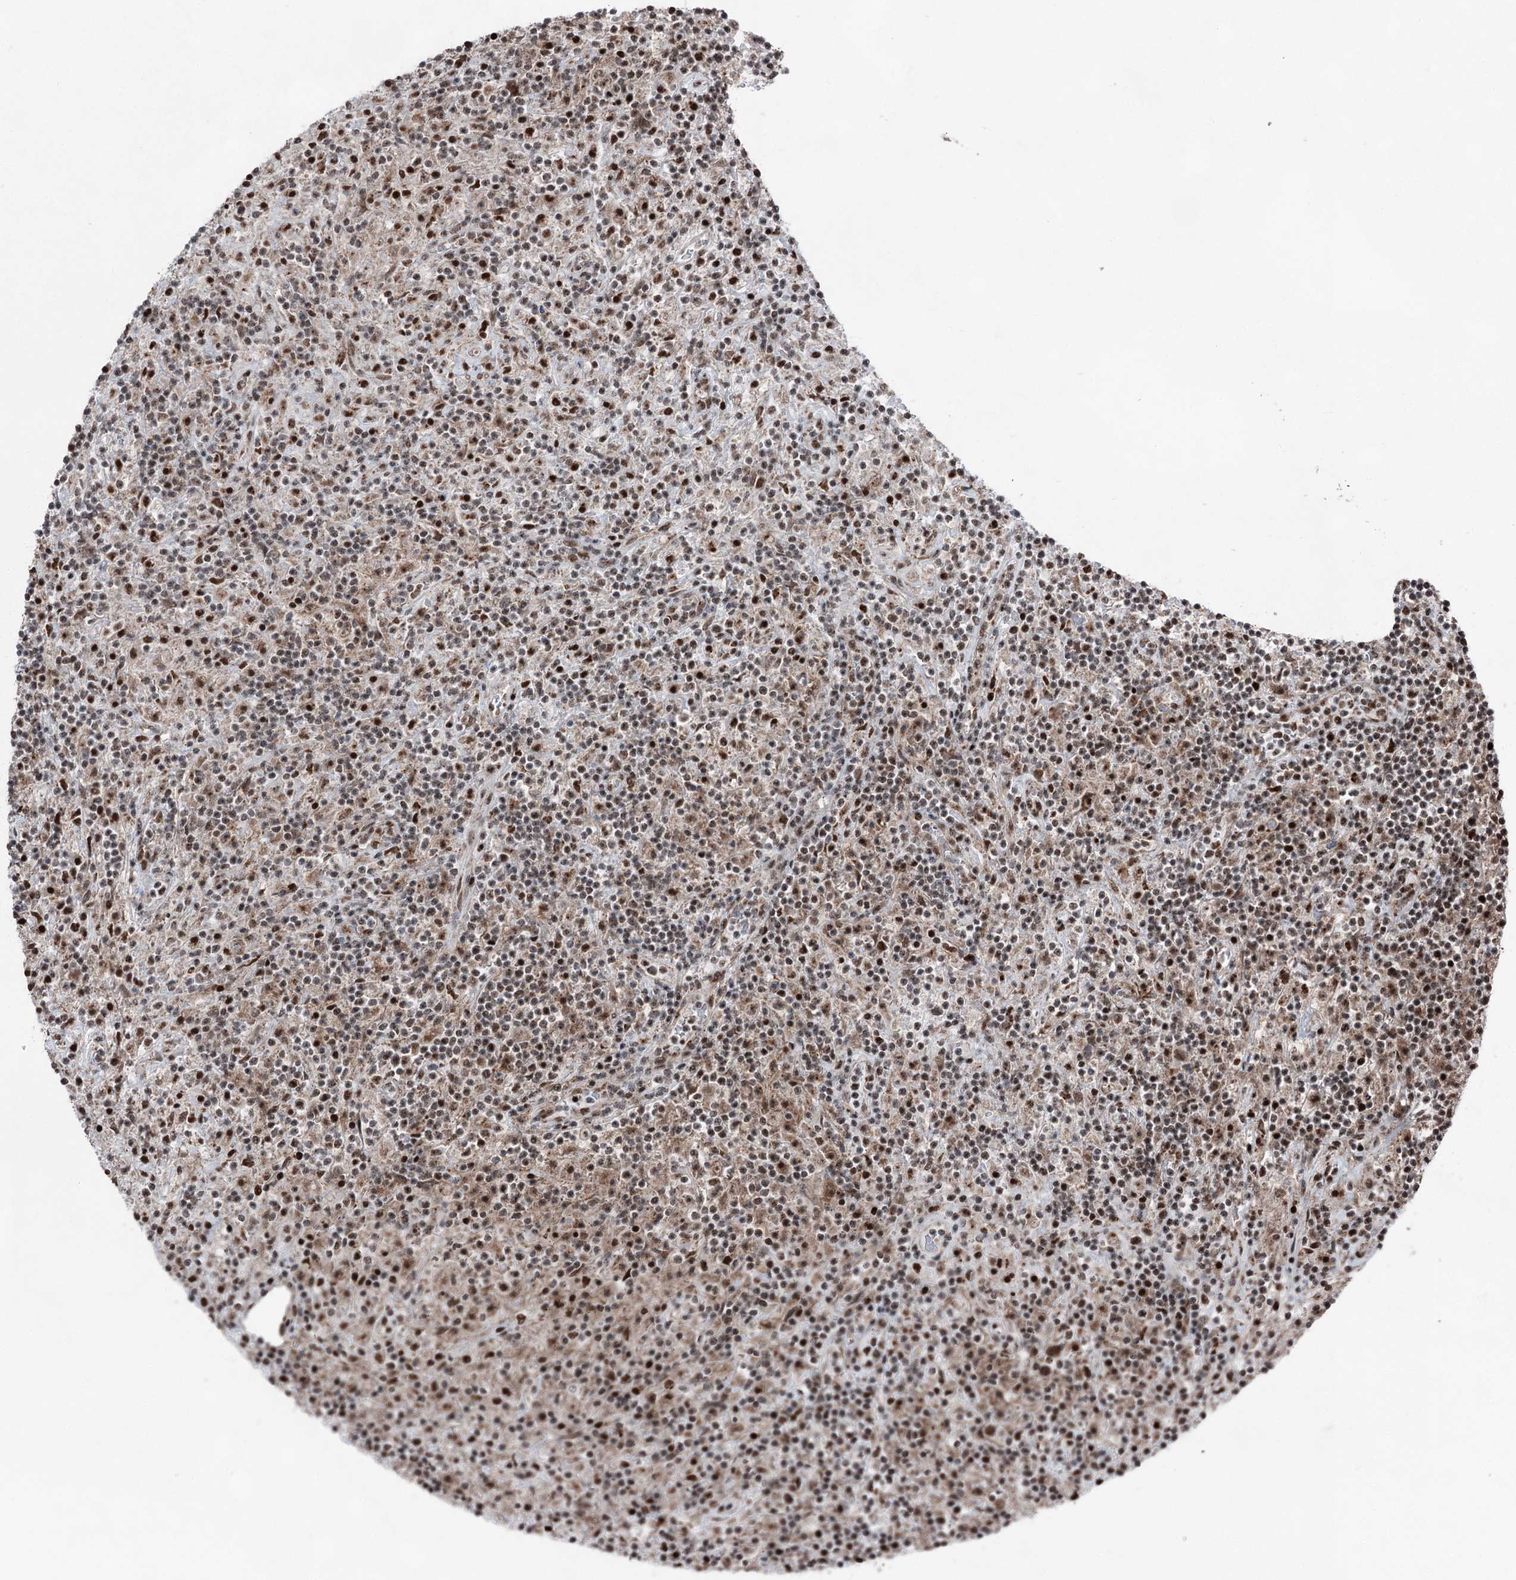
{"staining": {"intensity": "moderate", "quantity": ">75%", "location": "nuclear"}, "tissue": "lymphoma", "cell_type": "Tumor cells", "image_type": "cancer", "snomed": [{"axis": "morphology", "description": "Hodgkin's disease, NOS"}, {"axis": "topography", "description": "Lymph node"}], "caption": "Approximately >75% of tumor cells in Hodgkin's disease exhibit moderate nuclear protein staining as visualized by brown immunohistochemical staining.", "gene": "ZCCHC8", "patient": {"sex": "male", "age": 70}}